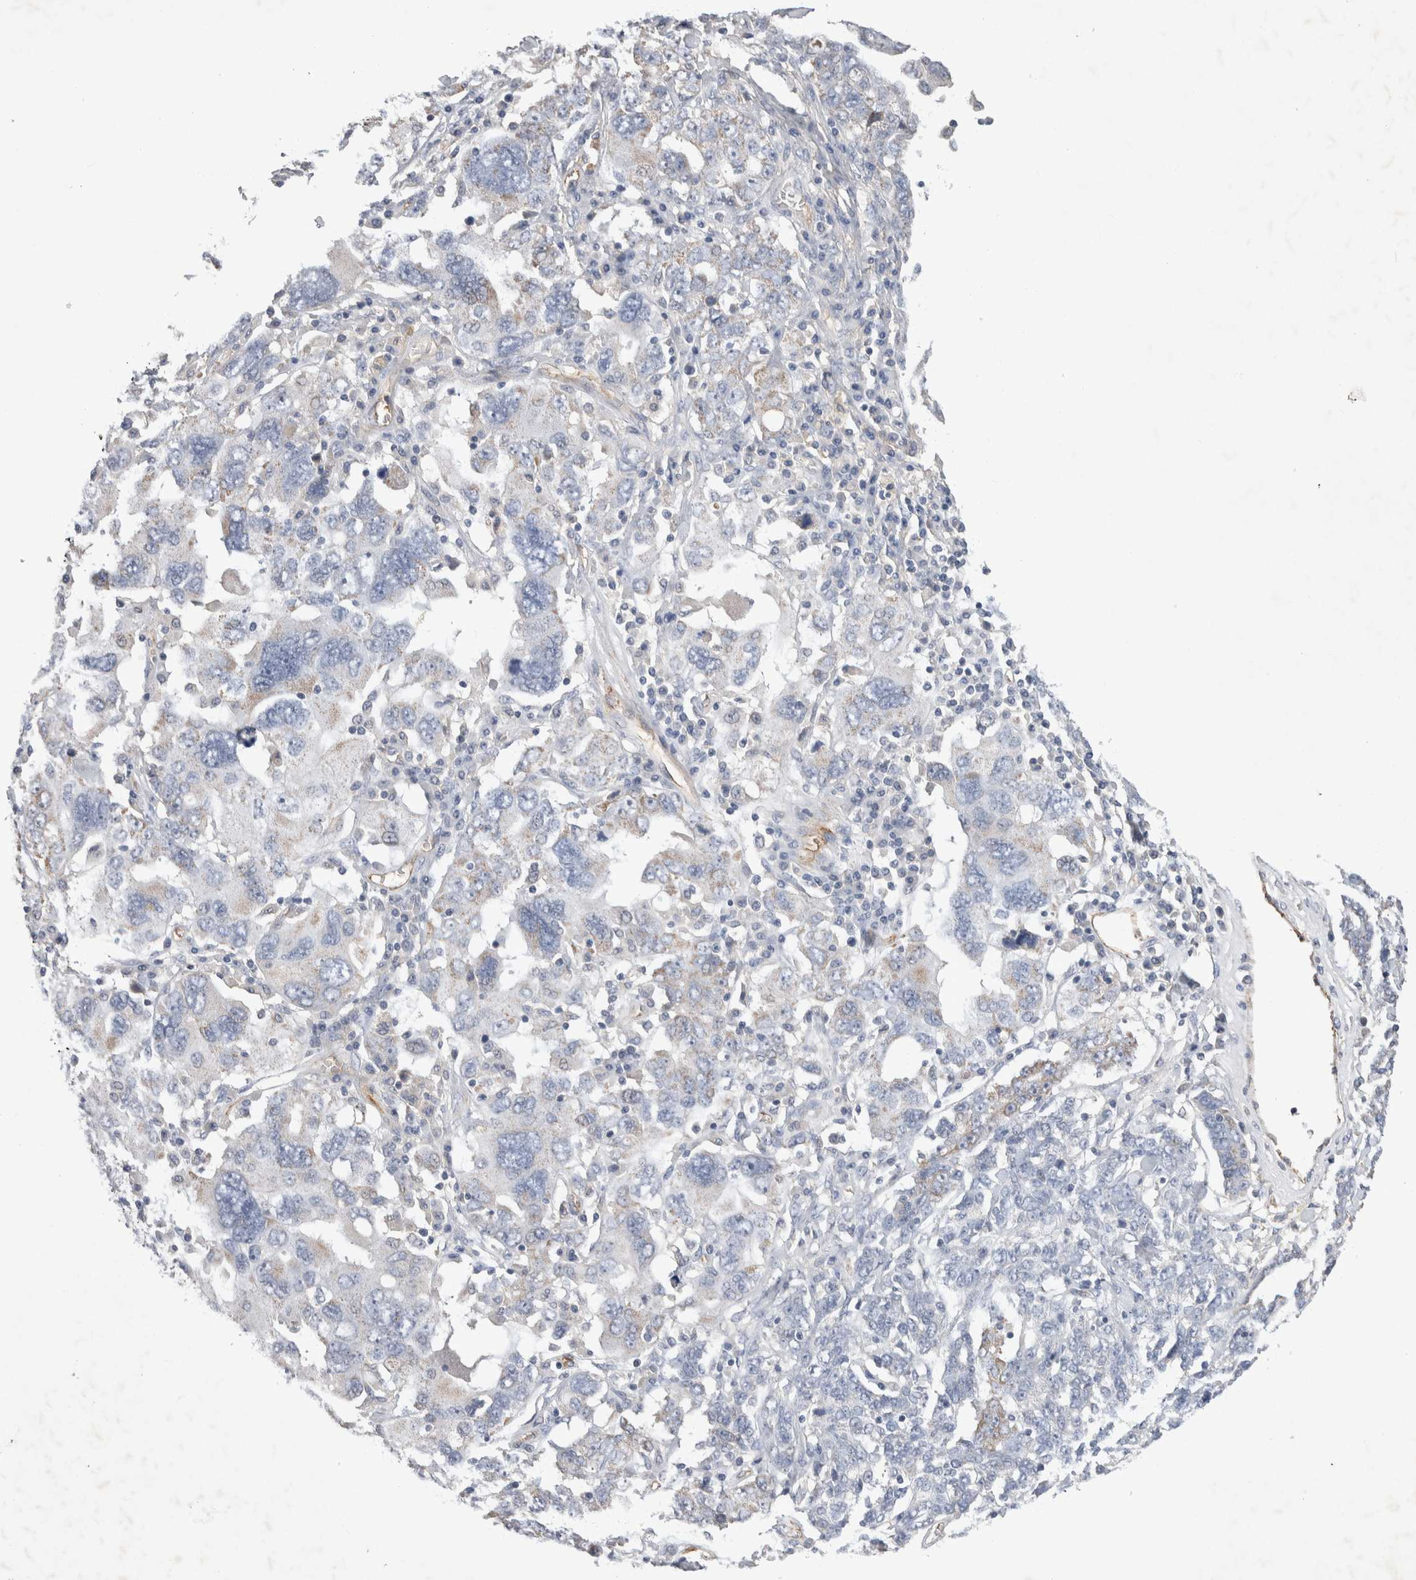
{"staining": {"intensity": "negative", "quantity": "none", "location": "none"}, "tissue": "ovarian cancer", "cell_type": "Tumor cells", "image_type": "cancer", "snomed": [{"axis": "morphology", "description": "Carcinoma, endometroid"}, {"axis": "topography", "description": "Ovary"}], "caption": "Immunohistochemical staining of ovarian cancer (endometroid carcinoma) exhibits no significant staining in tumor cells. (DAB immunohistochemistry (IHC) with hematoxylin counter stain).", "gene": "CEP131", "patient": {"sex": "female", "age": 62}}